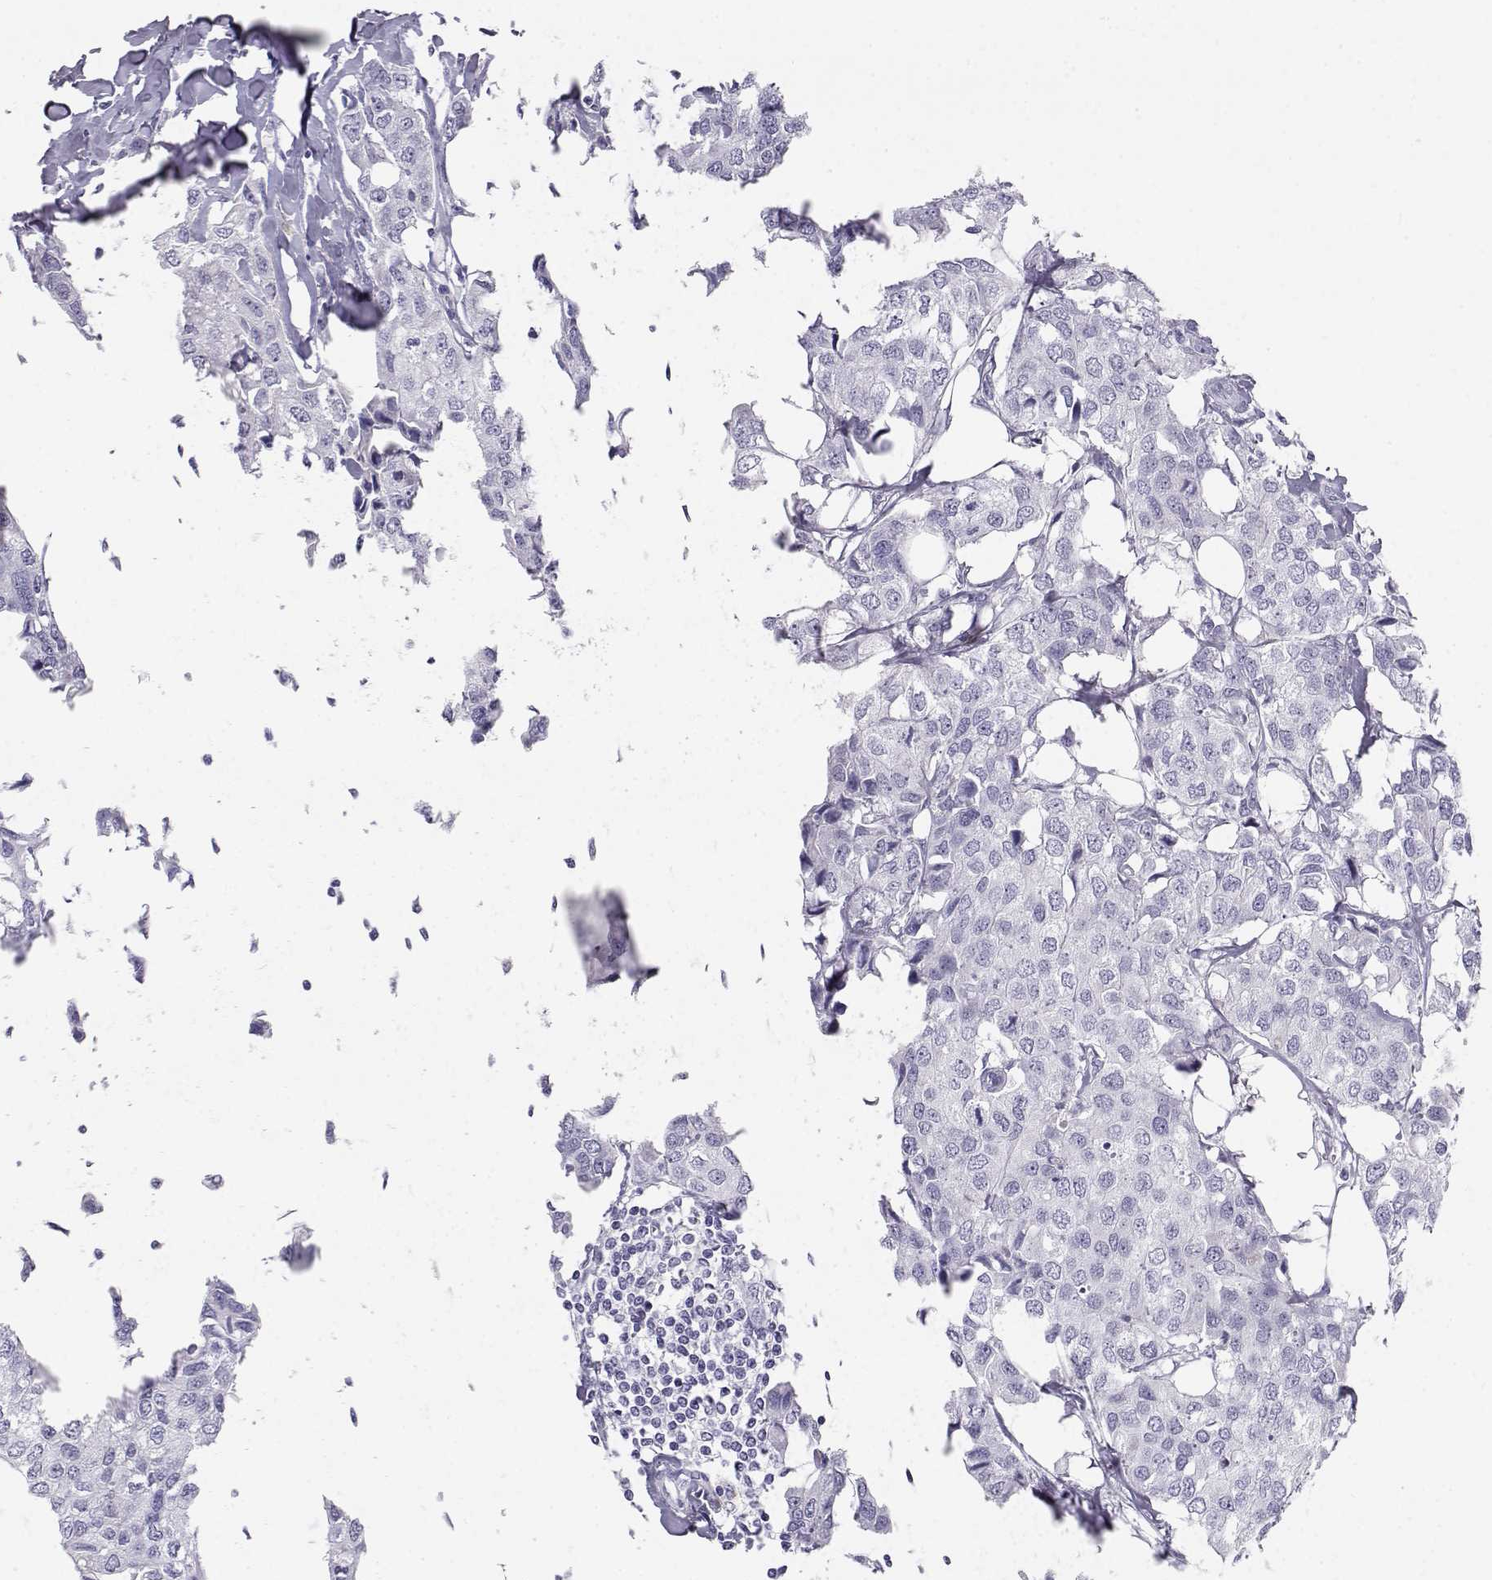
{"staining": {"intensity": "negative", "quantity": "none", "location": "none"}, "tissue": "breast cancer", "cell_type": "Tumor cells", "image_type": "cancer", "snomed": [{"axis": "morphology", "description": "Duct carcinoma"}, {"axis": "topography", "description": "Breast"}], "caption": "Protein analysis of breast cancer shows no significant staining in tumor cells.", "gene": "ITLN2", "patient": {"sex": "female", "age": 80}}